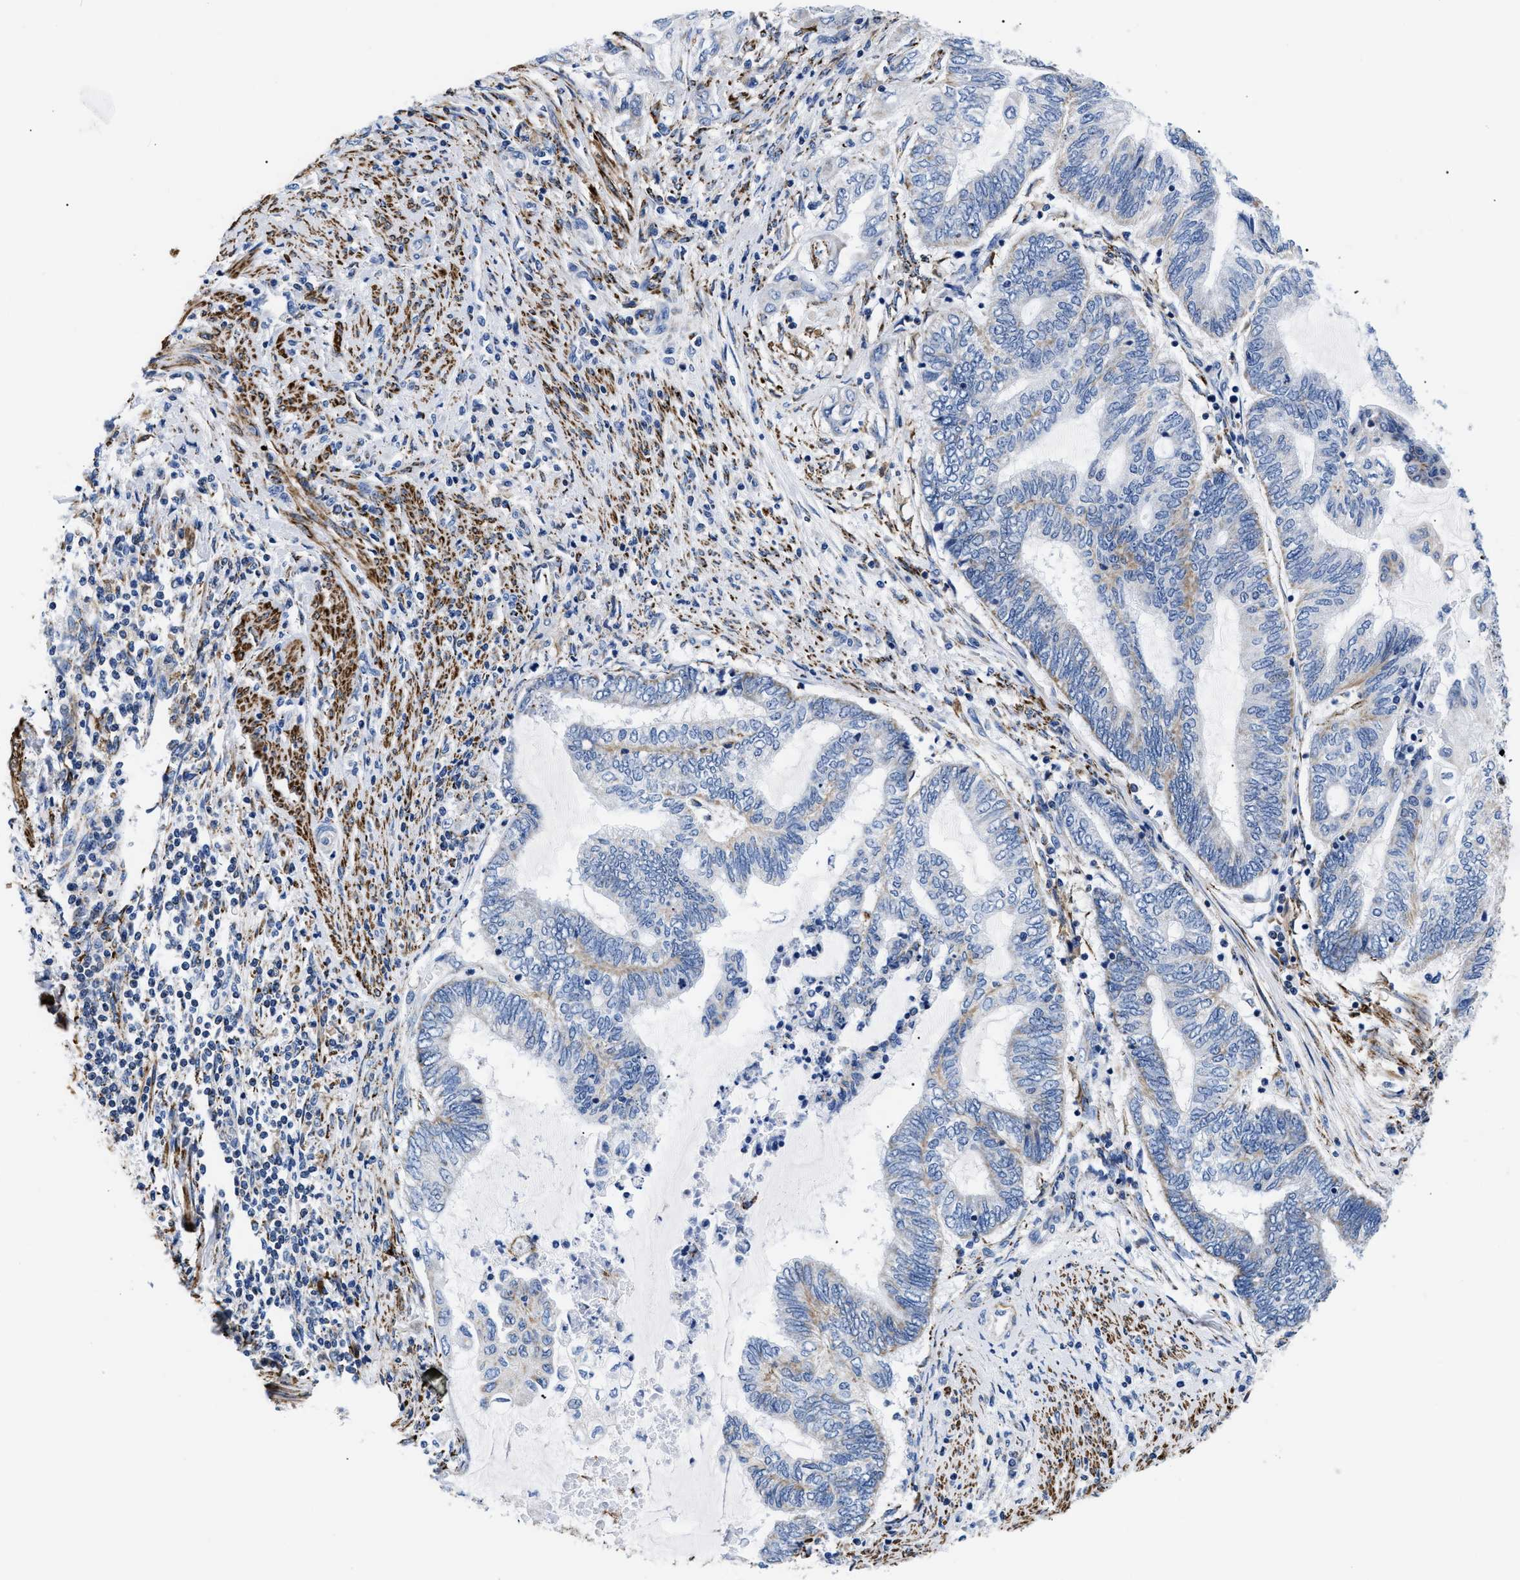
{"staining": {"intensity": "negative", "quantity": "none", "location": "none"}, "tissue": "endometrial cancer", "cell_type": "Tumor cells", "image_type": "cancer", "snomed": [{"axis": "morphology", "description": "Adenocarcinoma, NOS"}, {"axis": "topography", "description": "Uterus"}, {"axis": "topography", "description": "Endometrium"}], "caption": "The IHC photomicrograph has no significant staining in tumor cells of adenocarcinoma (endometrial) tissue.", "gene": "GPR149", "patient": {"sex": "female", "age": 70}}